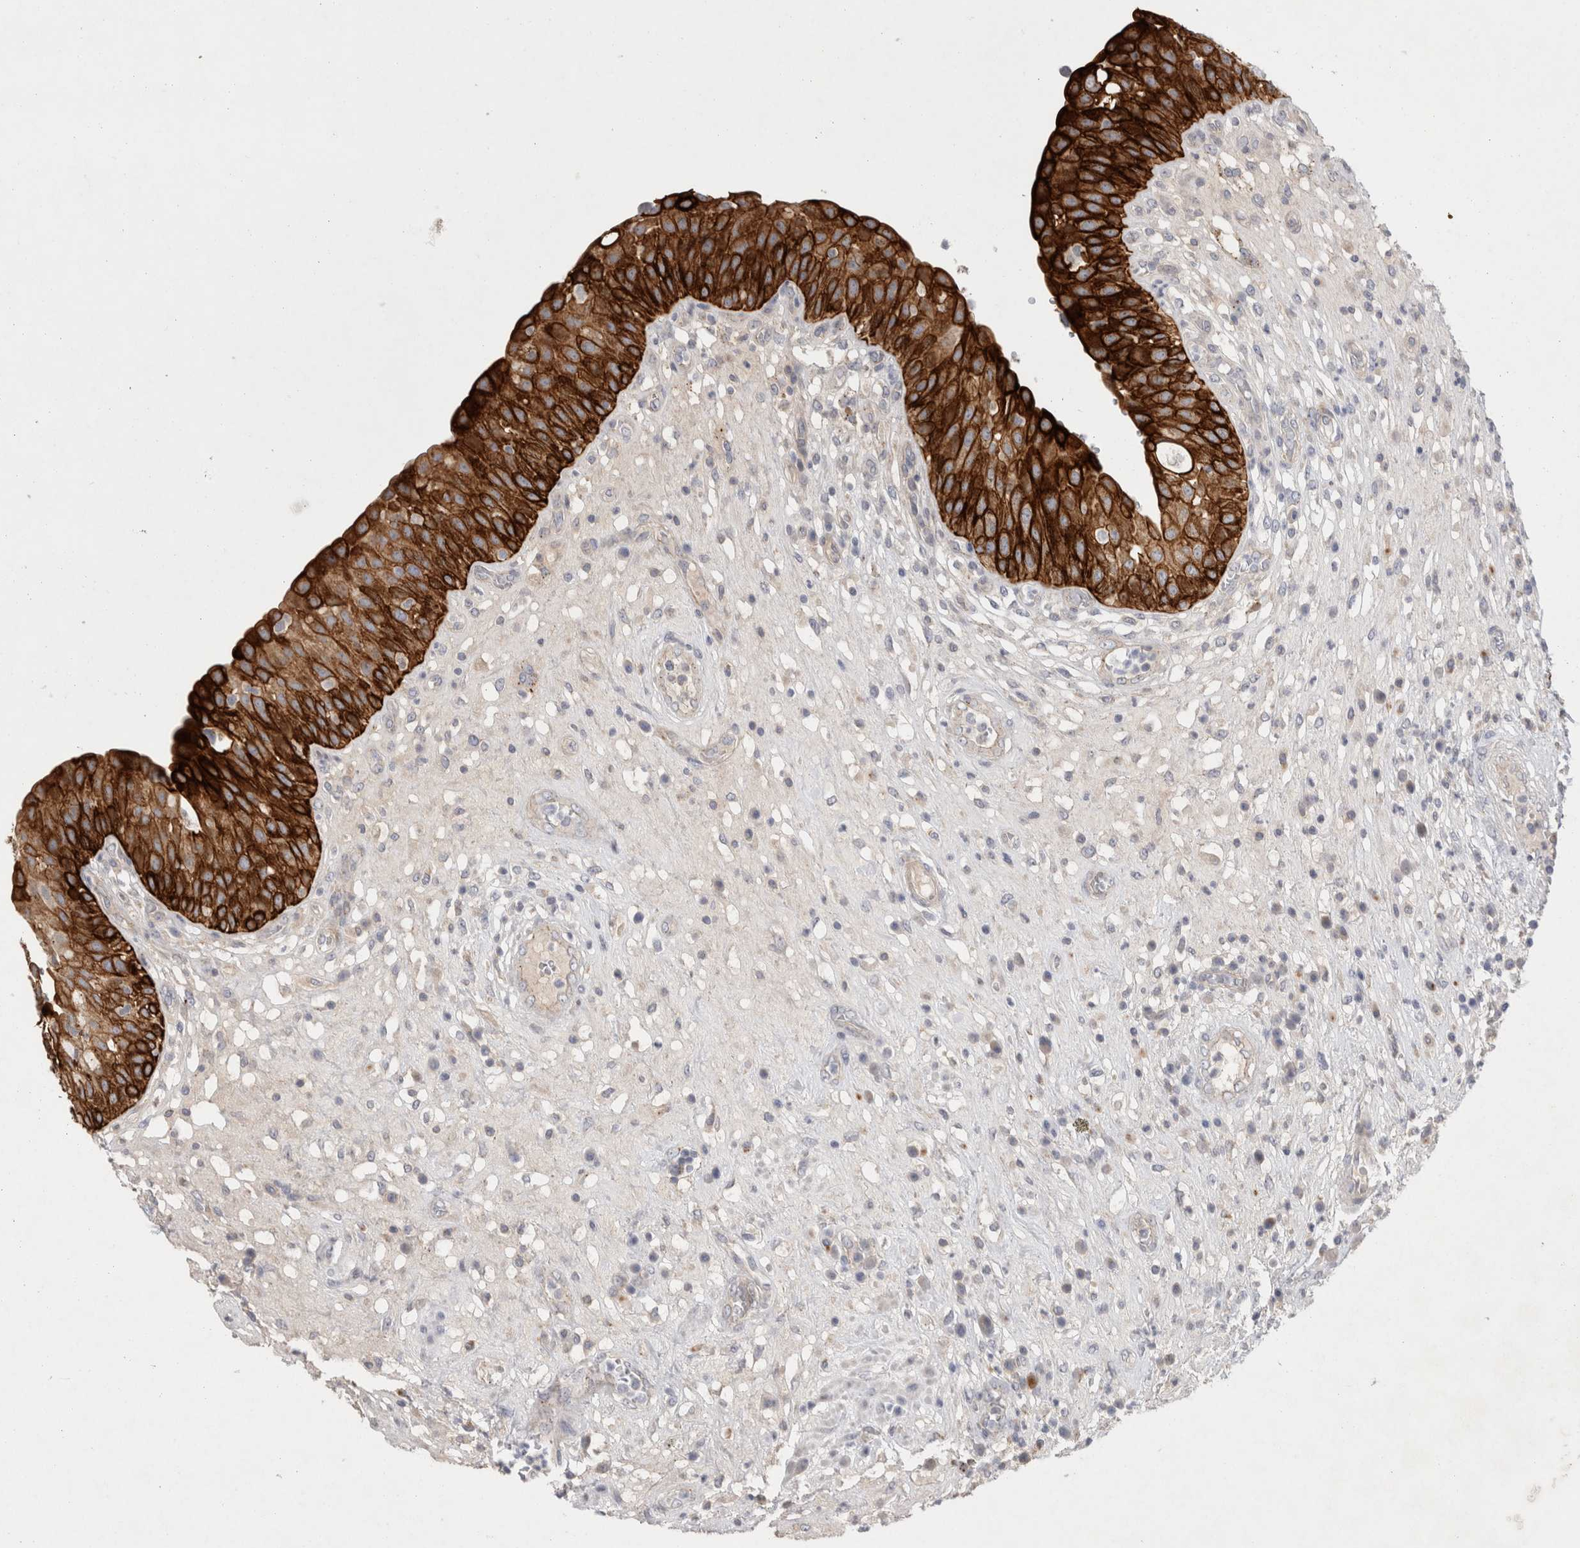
{"staining": {"intensity": "strong", "quantity": ">75%", "location": "cytoplasmic/membranous"}, "tissue": "urinary bladder", "cell_type": "Urothelial cells", "image_type": "normal", "snomed": [{"axis": "morphology", "description": "Normal tissue, NOS"}, {"axis": "topography", "description": "Urinary bladder"}], "caption": "IHC (DAB) staining of unremarkable urinary bladder exhibits strong cytoplasmic/membranous protein expression in about >75% of urothelial cells.", "gene": "GAA", "patient": {"sex": "female", "age": 62}}